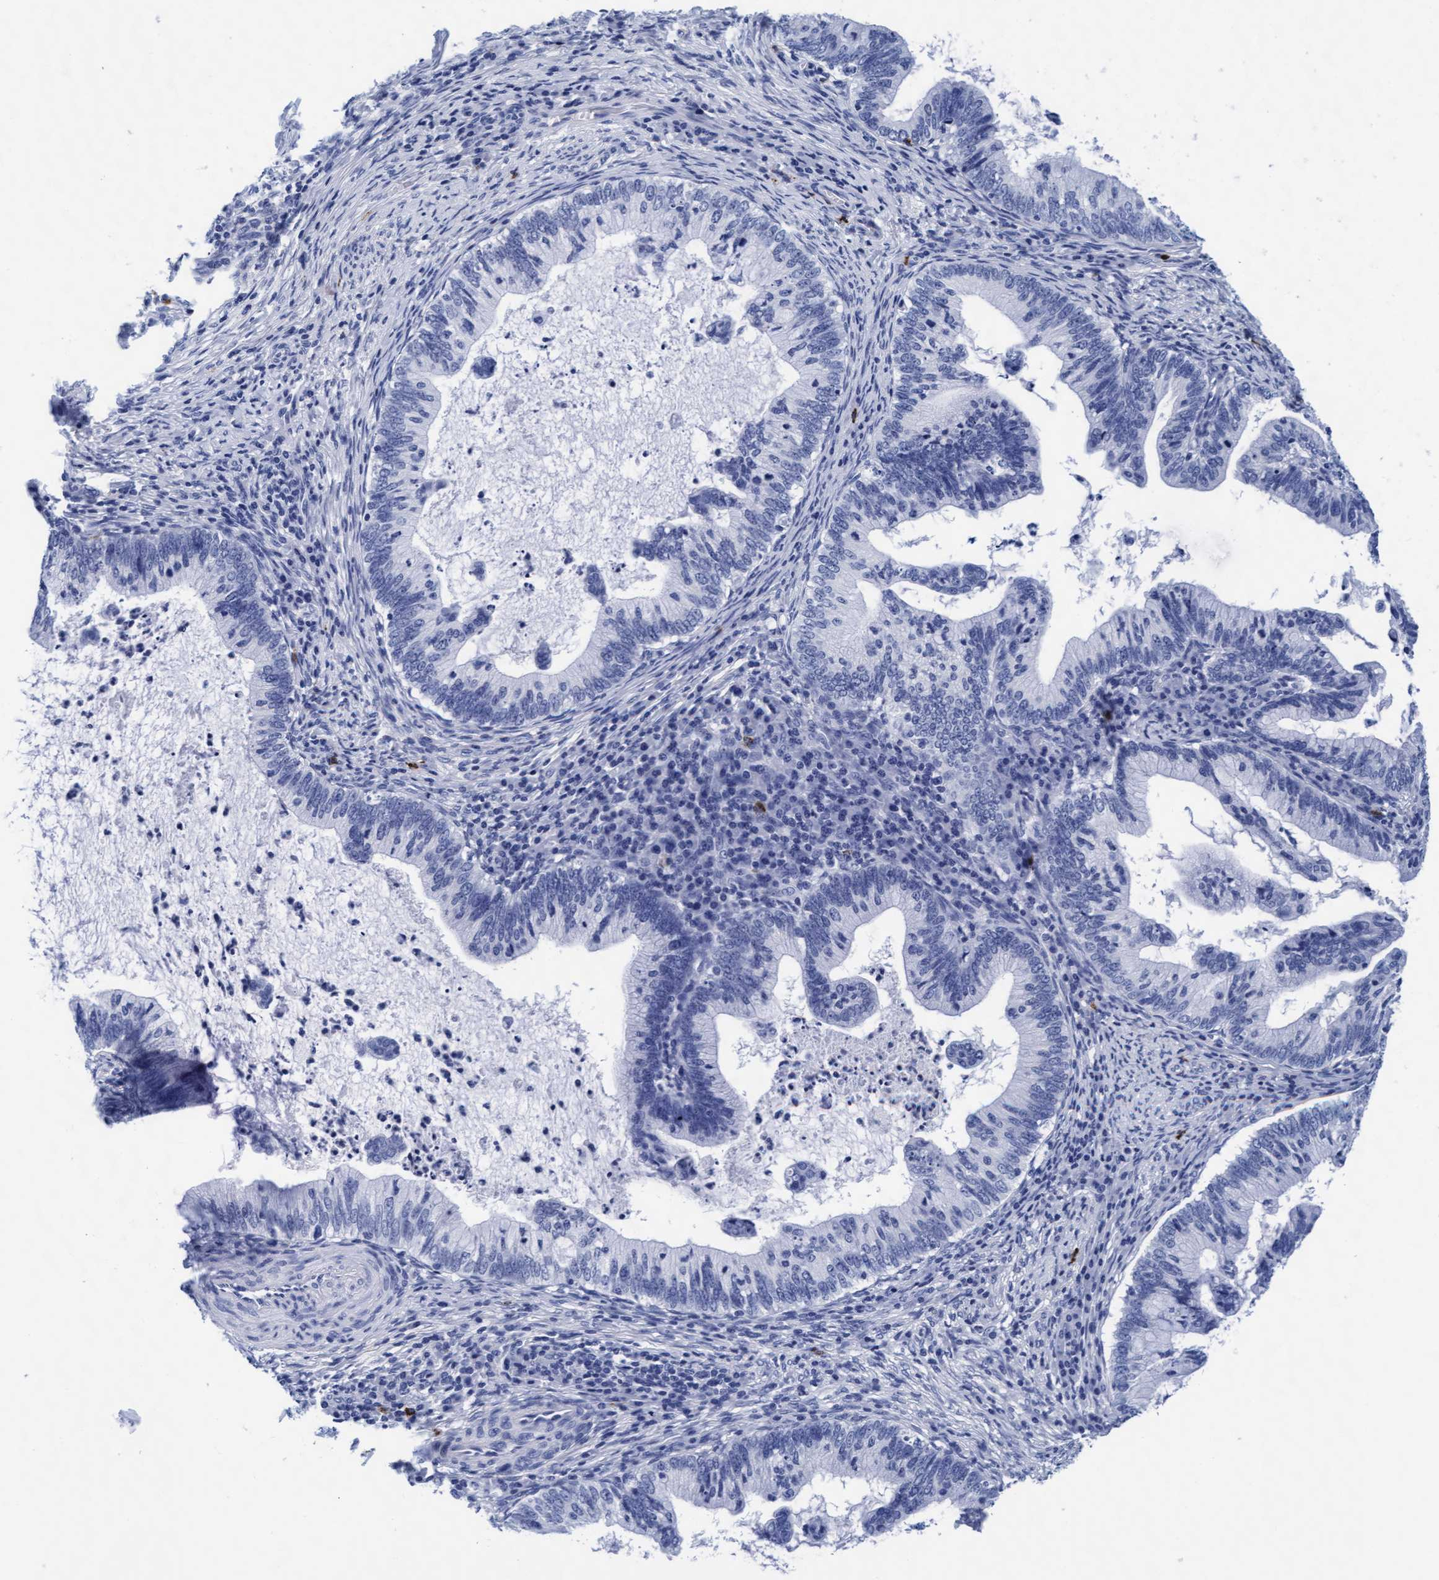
{"staining": {"intensity": "negative", "quantity": "none", "location": "none"}, "tissue": "cervical cancer", "cell_type": "Tumor cells", "image_type": "cancer", "snomed": [{"axis": "morphology", "description": "Adenocarcinoma, NOS"}, {"axis": "topography", "description": "Cervix"}], "caption": "IHC of adenocarcinoma (cervical) displays no staining in tumor cells. The staining was performed using DAB (3,3'-diaminobenzidine) to visualize the protein expression in brown, while the nuclei were stained in blue with hematoxylin (Magnification: 20x).", "gene": "ARSG", "patient": {"sex": "female", "age": 36}}